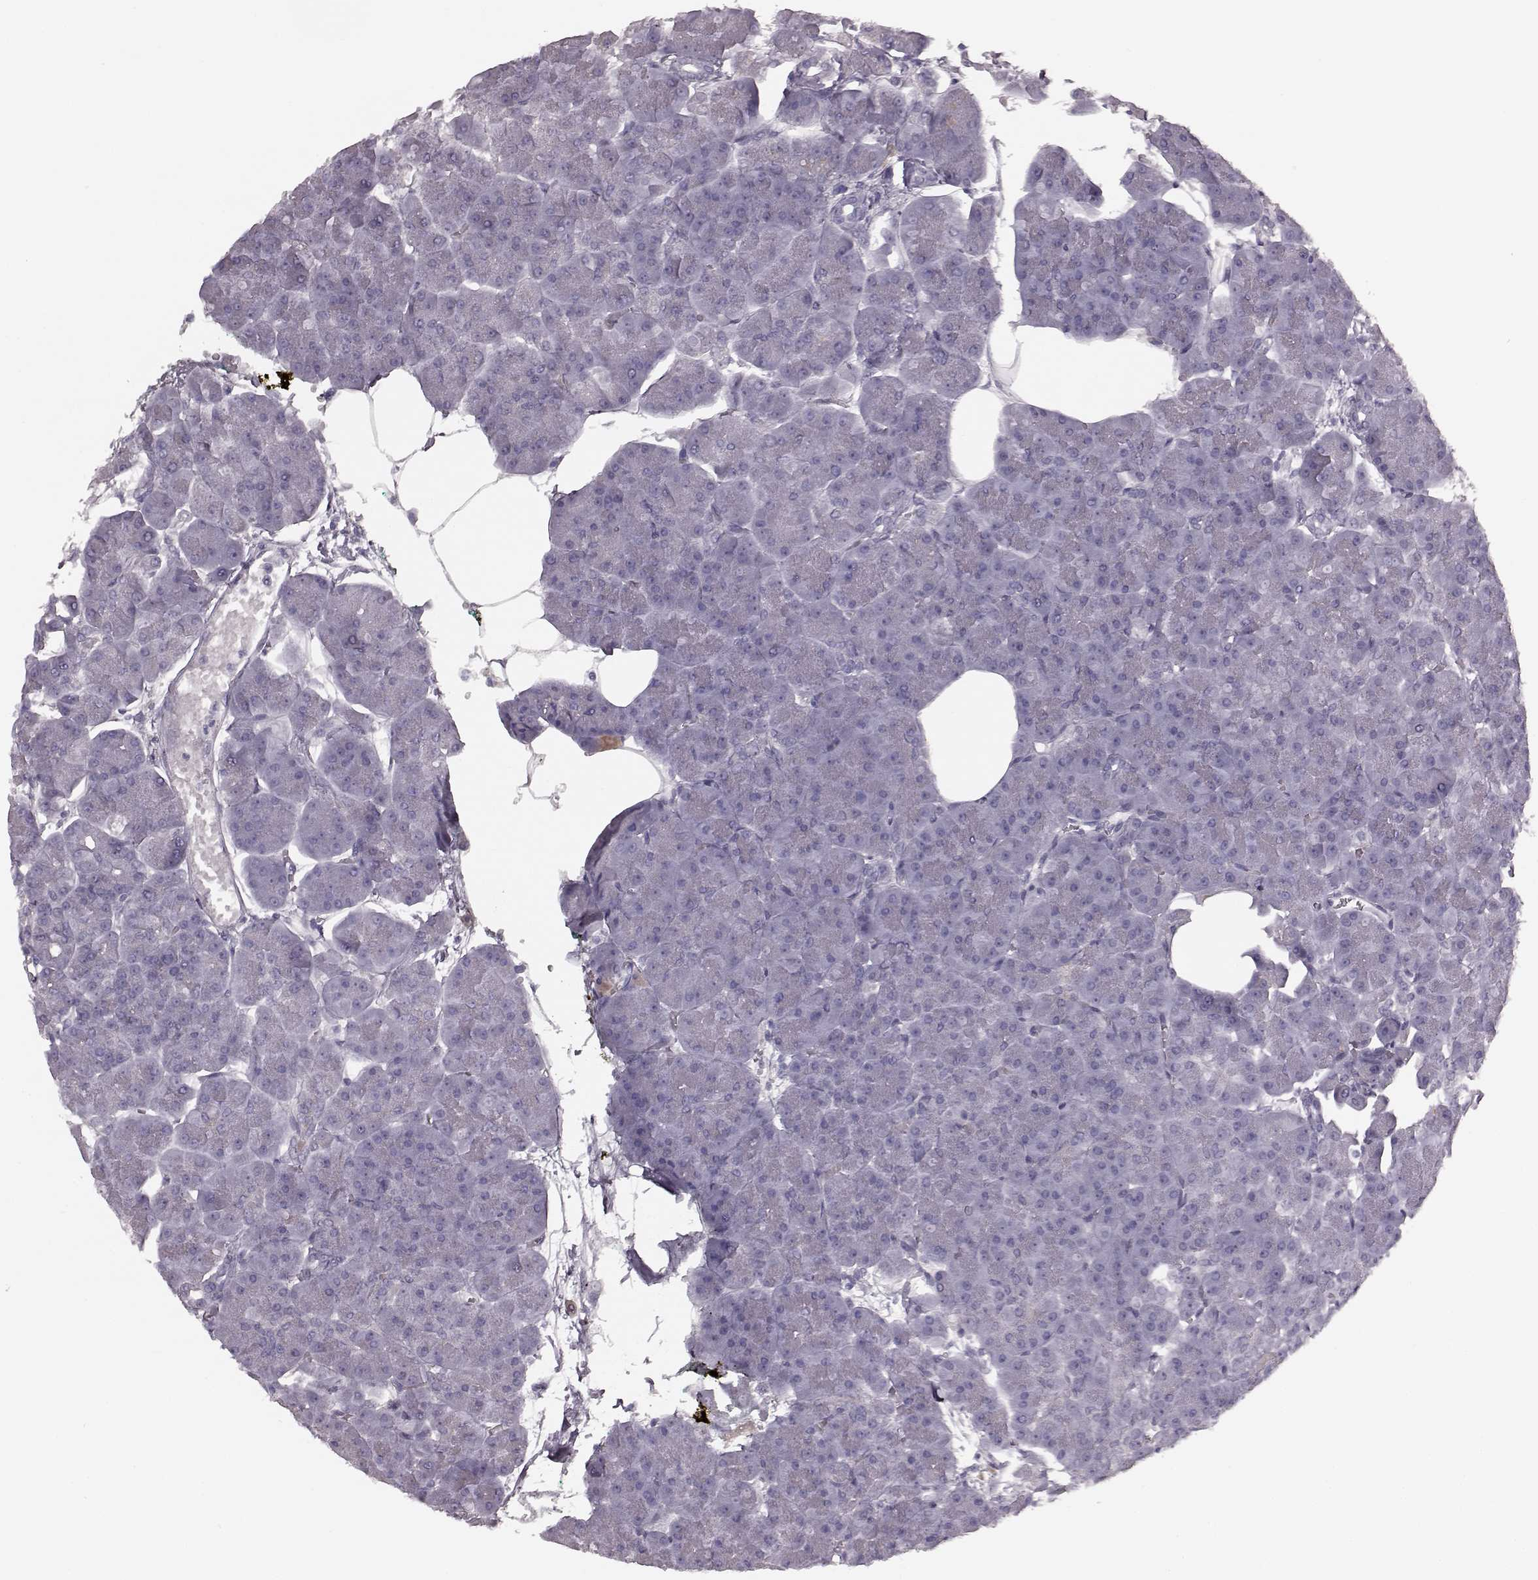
{"staining": {"intensity": "negative", "quantity": "none", "location": "none"}, "tissue": "pancreas", "cell_type": "Exocrine glandular cells", "image_type": "normal", "snomed": [{"axis": "morphology", "description": "Normal tissue, NOS"}, {"axis": "topography", "description": "Adipose tissue"}, {"axis": "topography", "description": "Pancreas"}, {"axis": "topography", "description": "Peripheral nerve tissue"}], "caption": "Immunohistochemical staining of benign human pancreas shows no significant staining in exocrine glandular cells. (DAB (3,3'-diaminobenzidine) IHC visualized using brightfield microscopy, high magnification).", "gene": "TRPM1", "patient": {"sex": "female", "age": 58}}